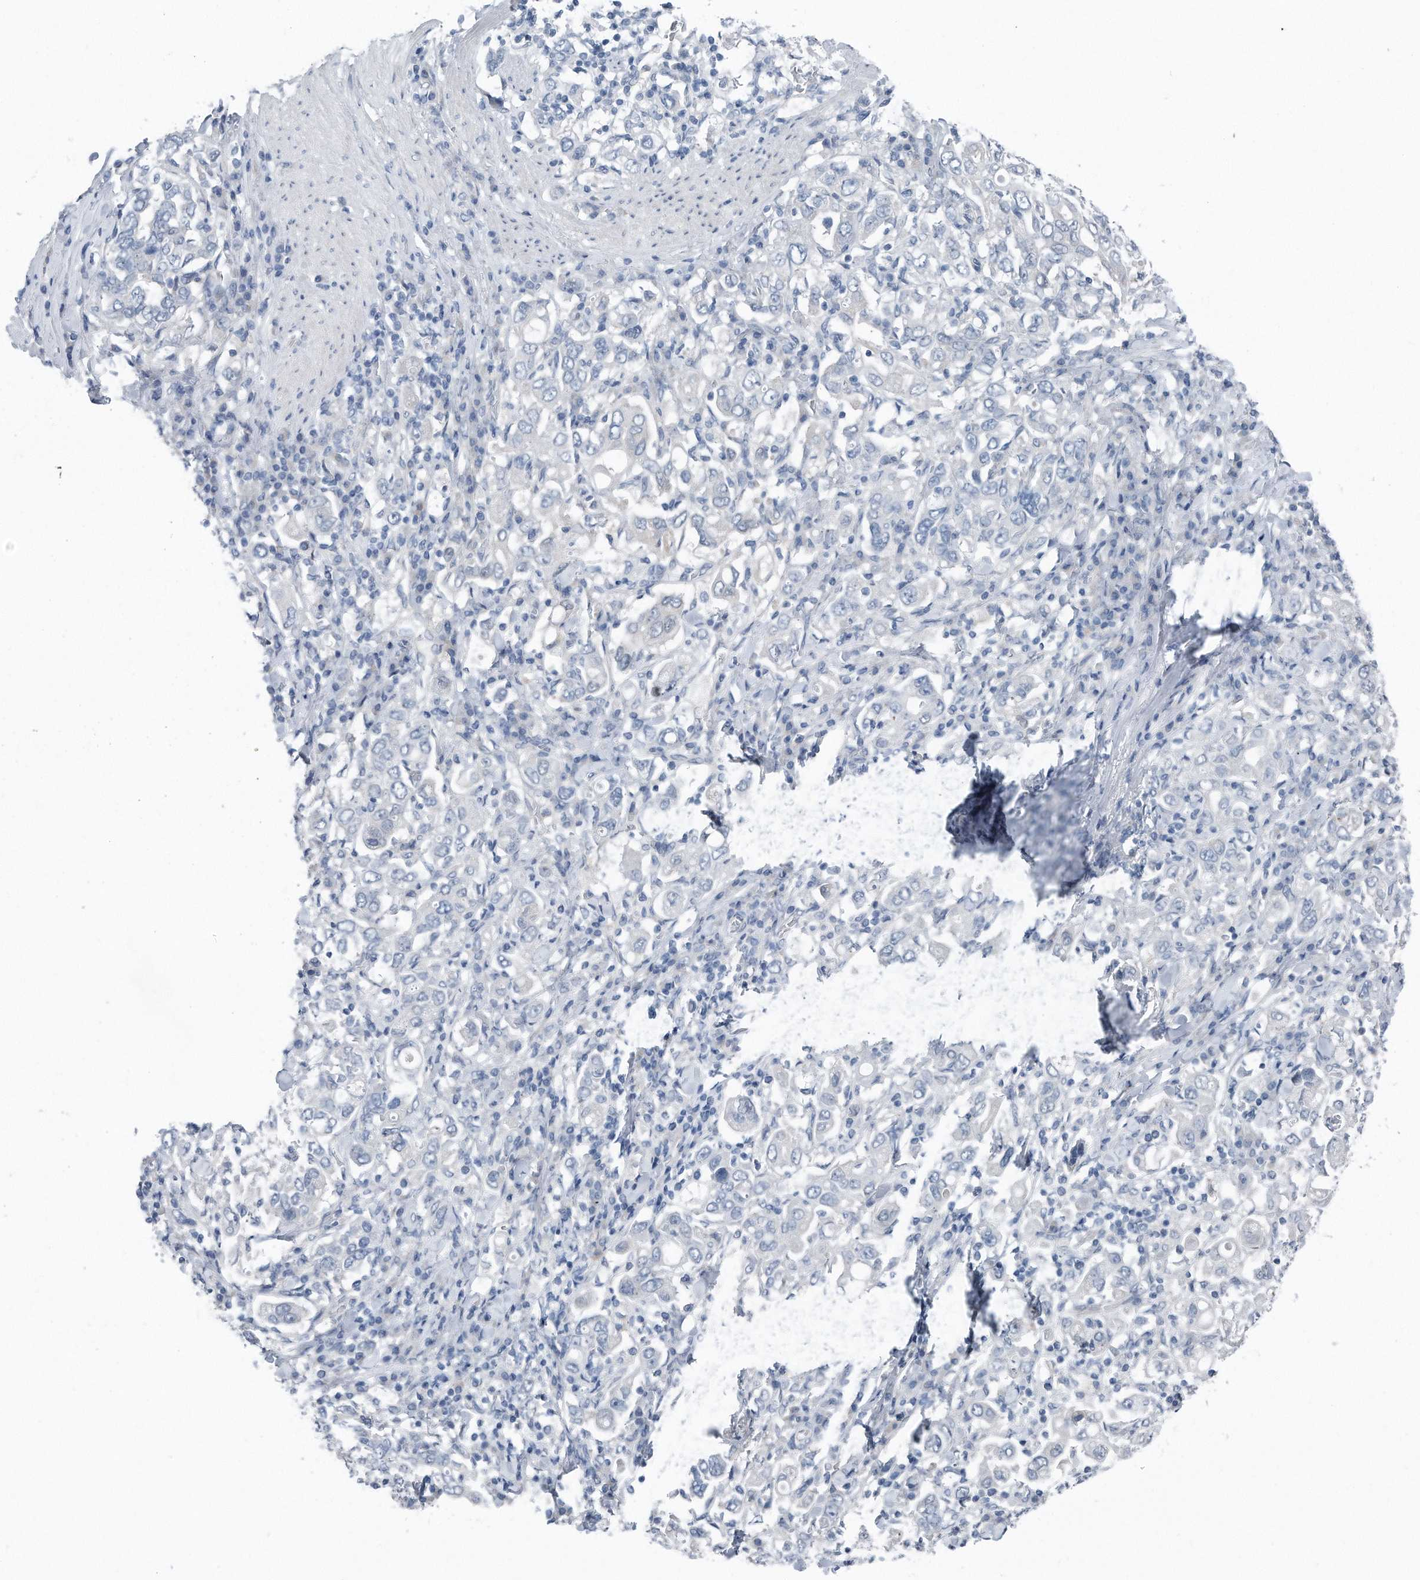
{"staining": {"intensity": "negative", "quantity": "none", "location": "none"}, "tissue": "stomach cancer", "cell_type": "Tumor cells", "image_type": "cancer", "snomed": [{"axis": "morphology", "description": "Adenocarcinoma, NOS"}, {"axis": "topography", "description": "Stomach, upper"}], "caption": "Immunohistochemical staining of adenocarcinoma (stomach) displays no significant positivity in tumor cells.", "gene": "YRDC", "patient": {"sex": "male", "age": 62}}